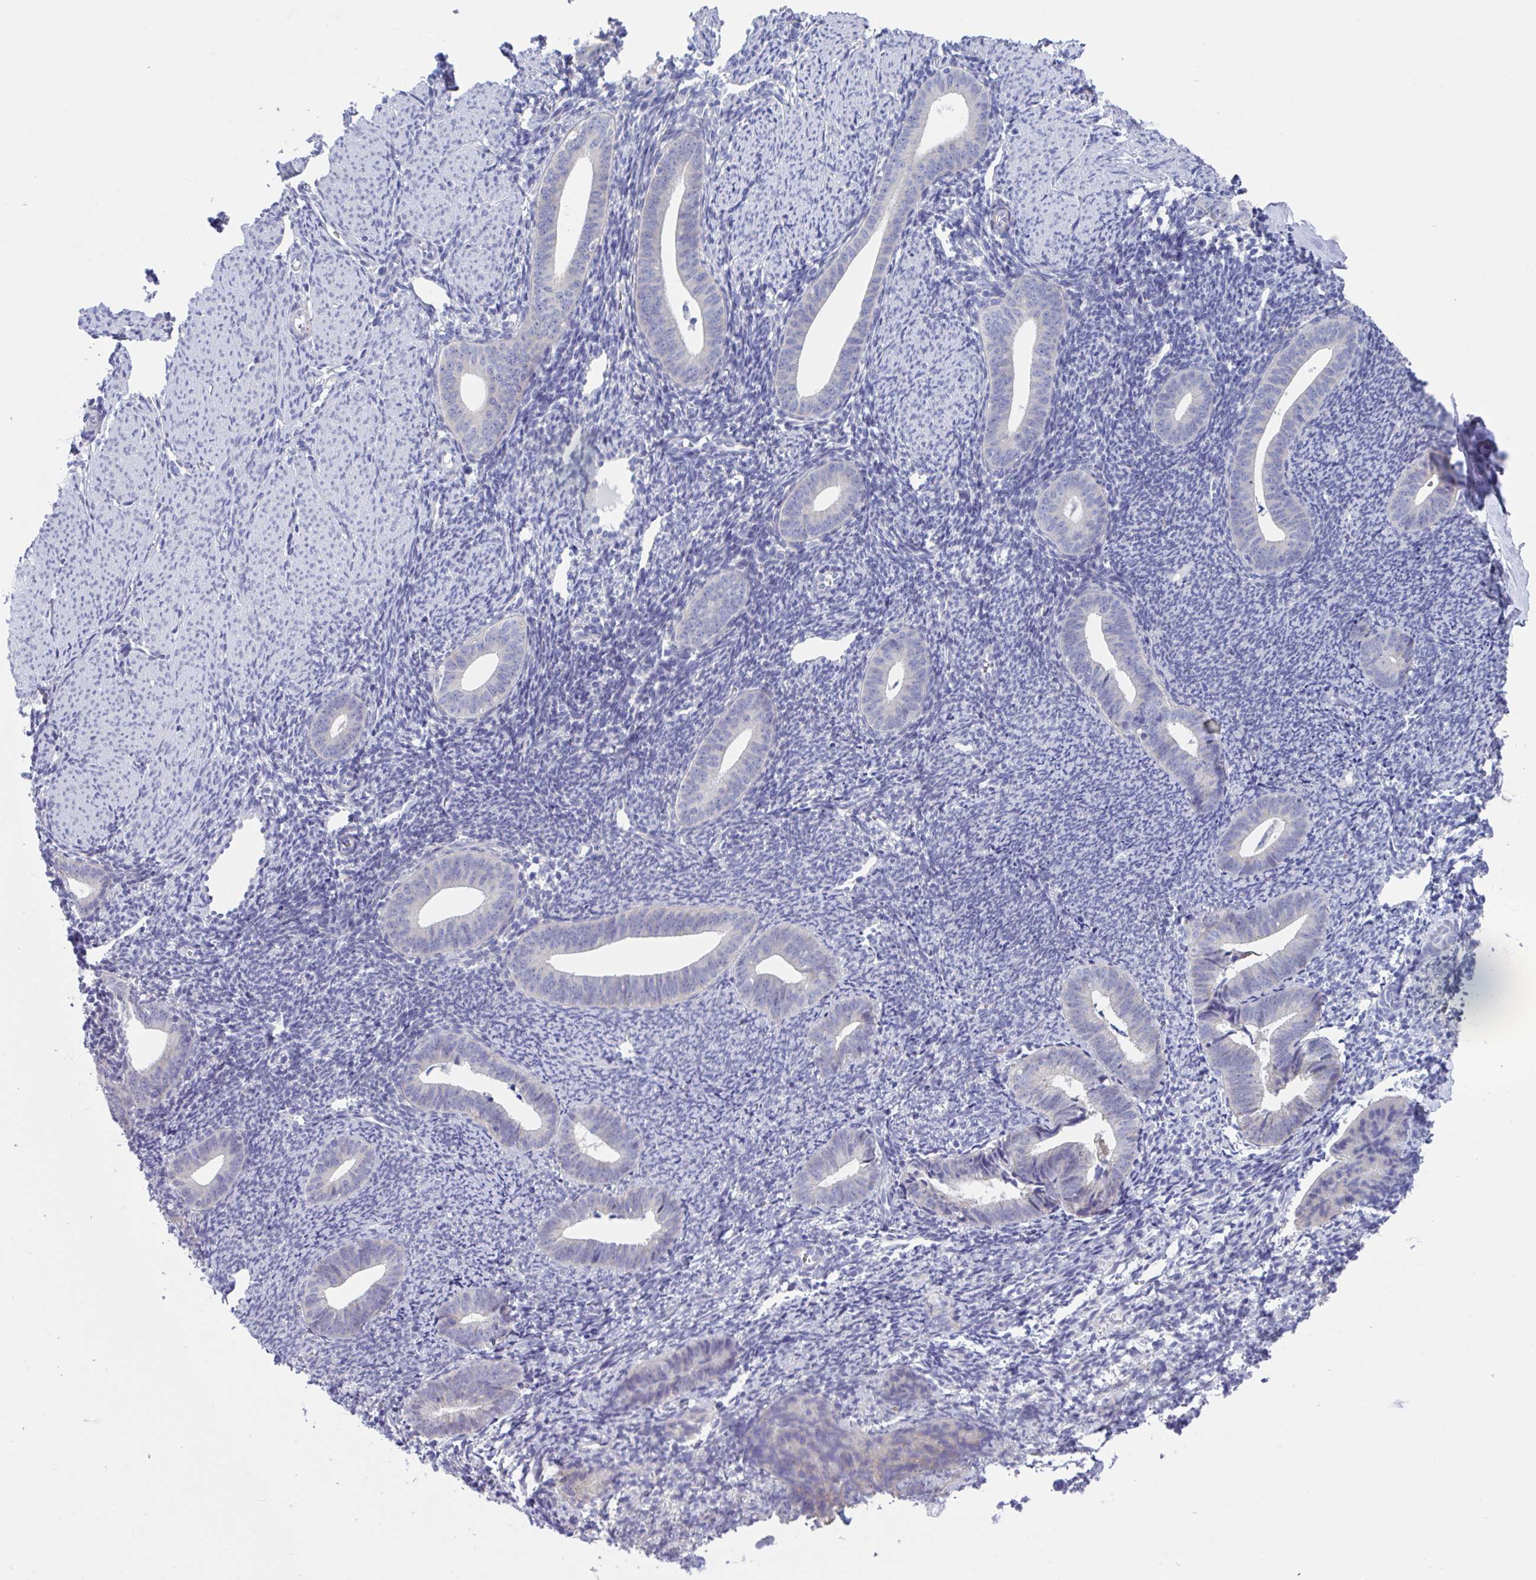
{"staining": {"intensity": "negative", "quantity": "none", "location": "none"}, "tissue": "endometrium", "cell_type": "Cells in endometrial stroma", "image_type": "normal", "snomed": [{"axis": "morphology", "description": "Normal tissue, NOS"}, {"axis": "topography", "description": "Endometrium"}], "caption": "Cells in endometrial stroma show no significant staining in unremarkable endometrium.", "gene": "LPIN3", "patient": {"sex": "female", "age": 39}}